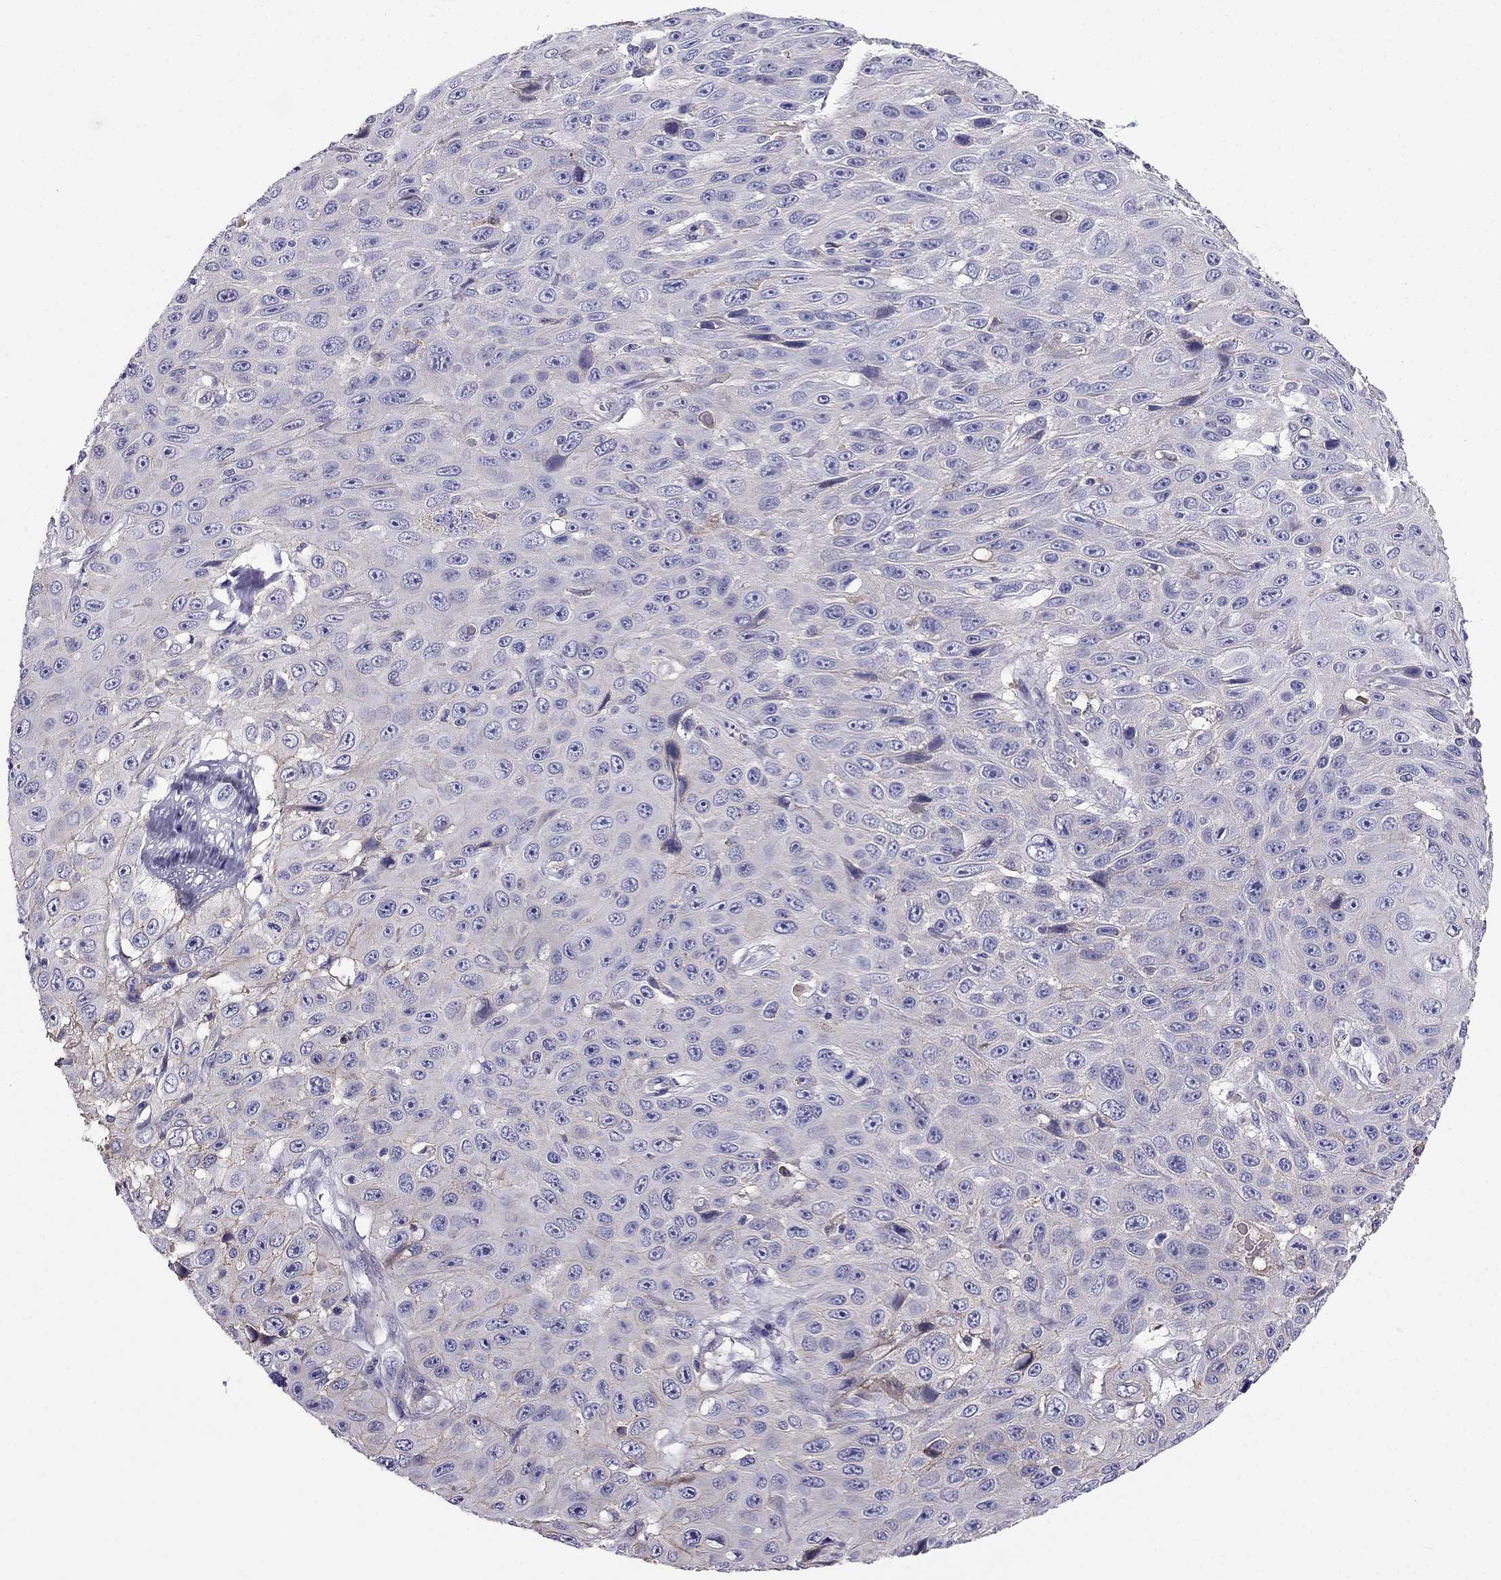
{"staining": {"intensity": "weak", "quantity": "<25%", "location": "cytoplasmic/membranous"}, "tissue": "skin cancer", "cell_type": "Tumor cells", "image_type": "cancer", "snomed": [{"axis": "morphology", "description": "Squamous cell carcinoma, NOS"}, {"axis": "topography", "description": "Skin"}], "caption": "Immunohistochemistry of human skin cancer (squamous cell carcinoma) demonstrates no staining in tumor cells.", "gene": "TBC1D21", "patient": {"sex": "male", "age": 82}}